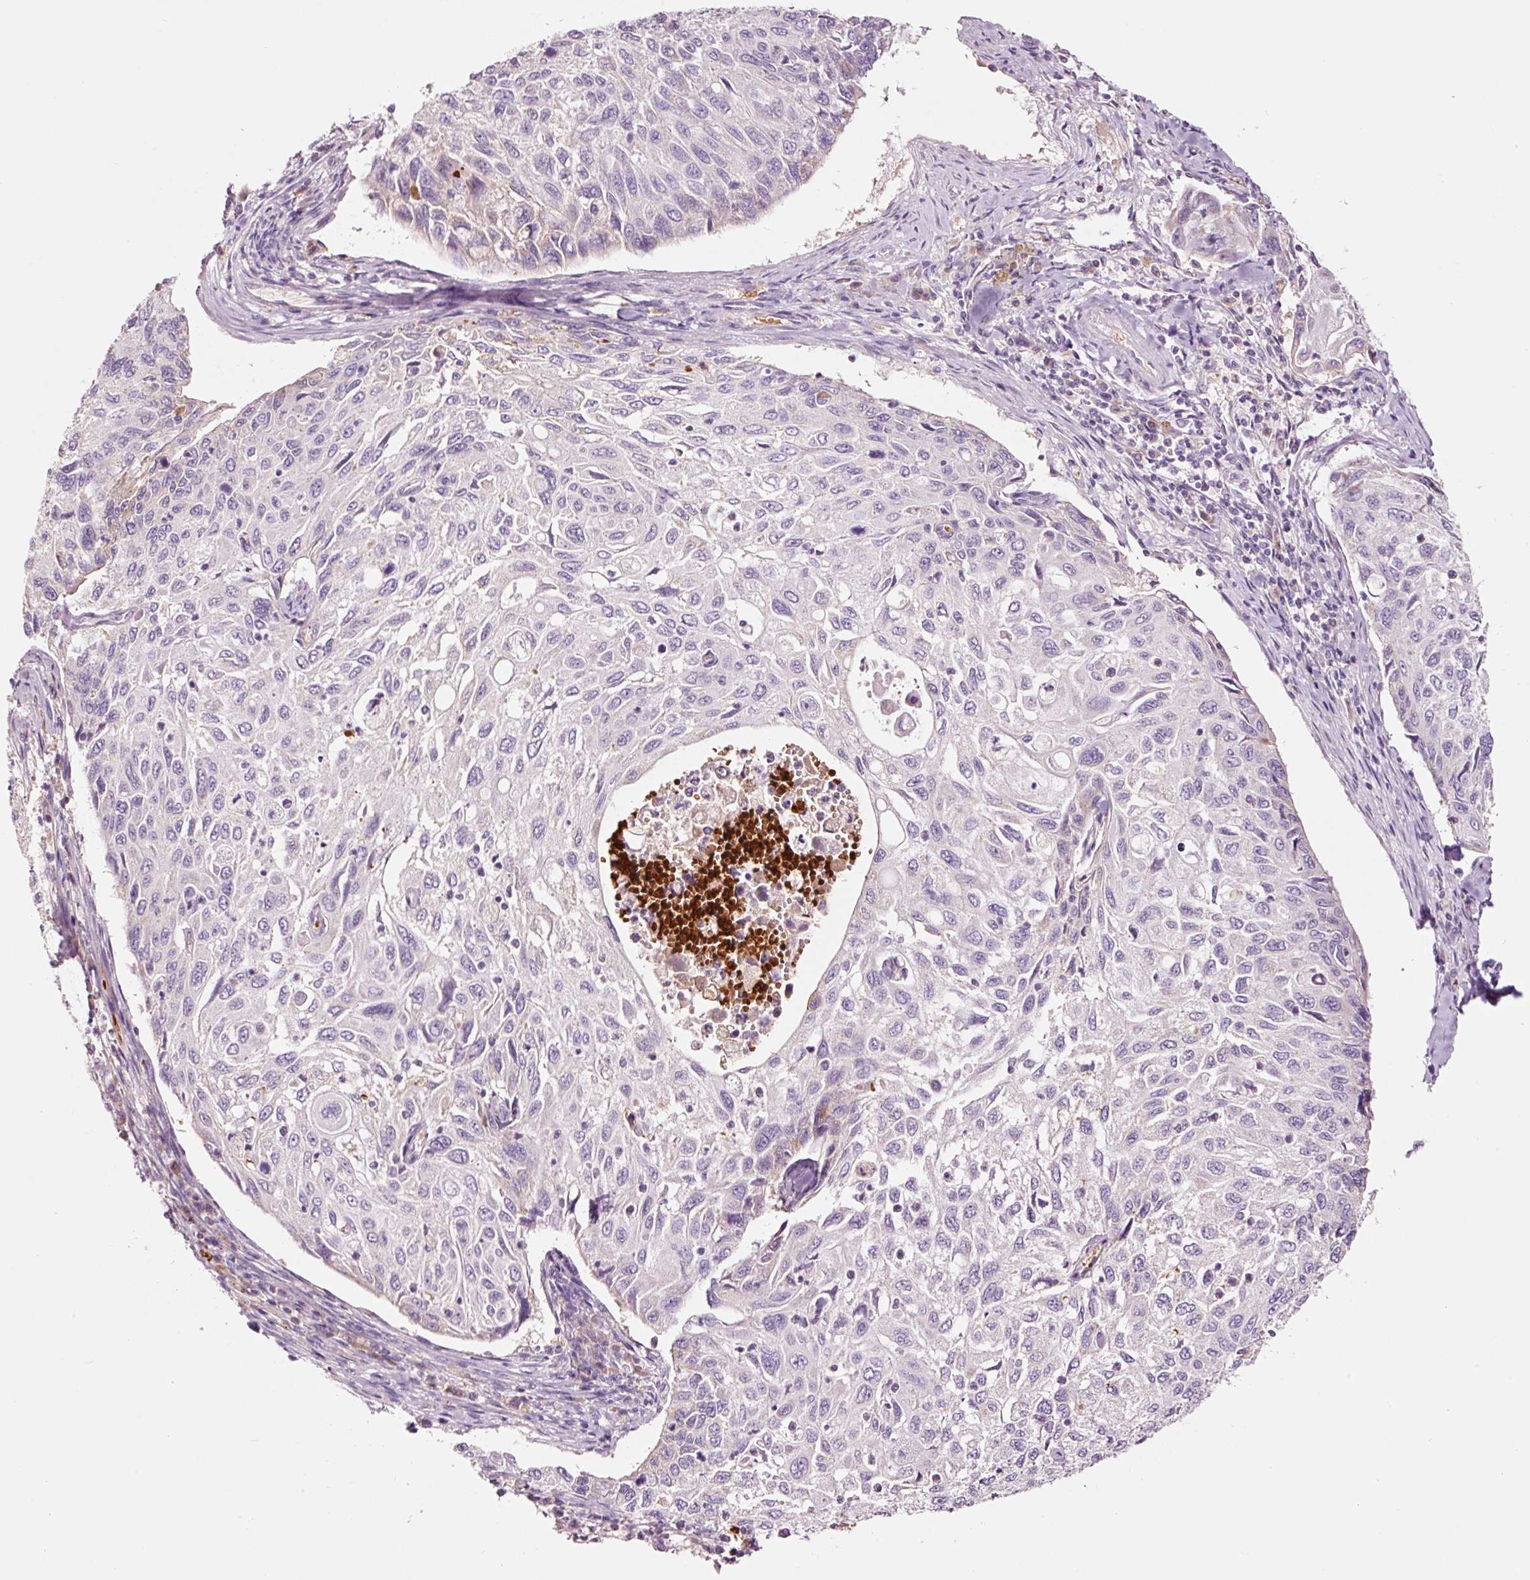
{"staining": {"intensity": "negative", "quantity": "none", "location": "none"}, "tissue": "cervical cancer", "cell_type": "Tumor cells", "image_type": "cancer", "snomed": [{"axis": "morphology", "description": "Squamous cell carcinoma, NOS"}, {"axis": "topography", "description": "Cervix"}], "caption": "A photomicrograph of human squamous cell carcinoma (cervical) is negative for staining in tumor cells.", "gene": "LDHAL6B", "patient": {"sex": "female", "age": 70}}